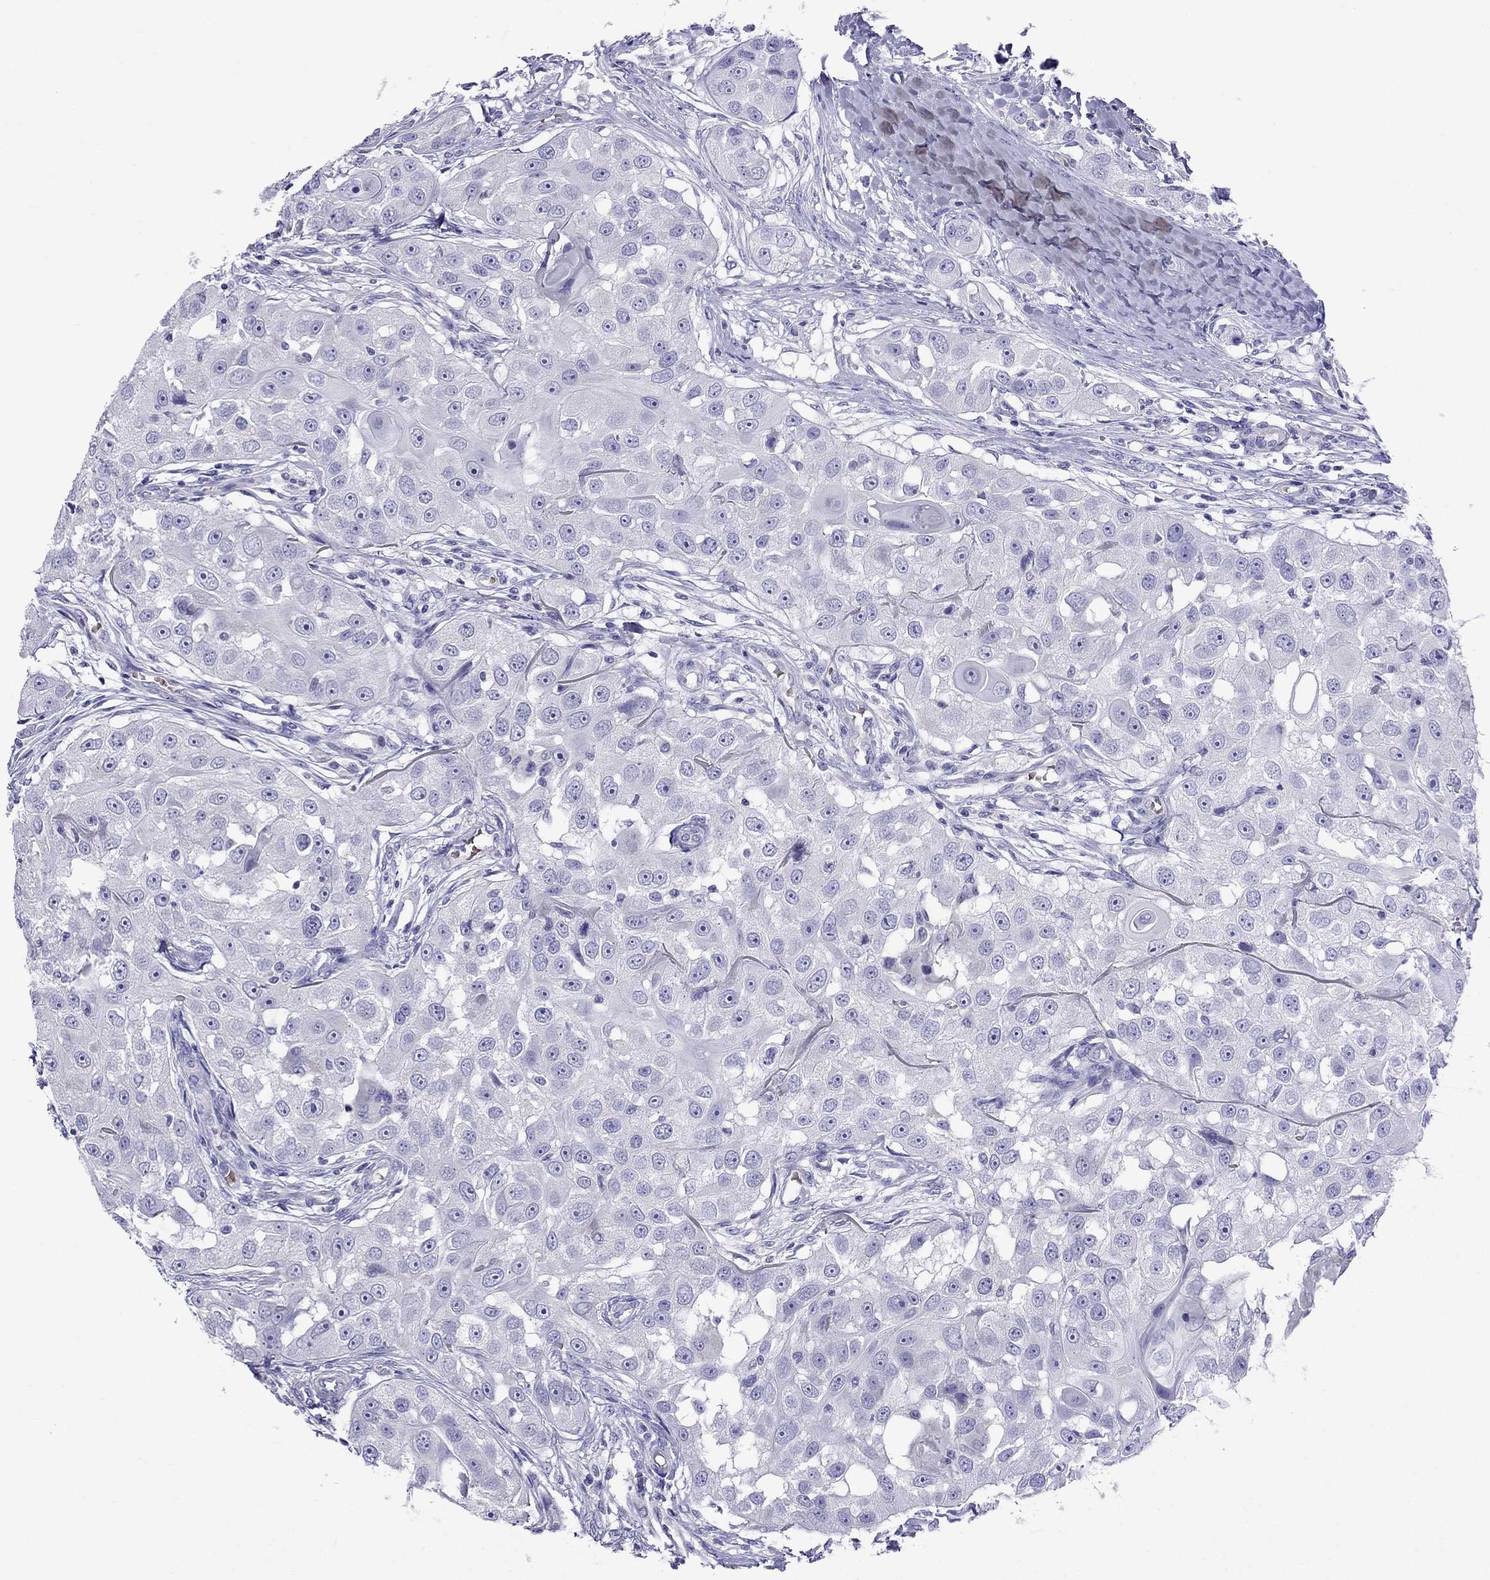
{"staining": {"intensity": "negative", "quantity": "none", "location": "none"}, "tissue": "head and neck cancer", "cell_type": "Tumor cells", "image_type": "cancer", "snomed": [{"axis": "morphology", "description": "Squamous cell carcinoma, NOS"}, {"axis": "topography", "description": "Head-Neck"}], "caption": "The IHC image has no significant positivity in tumor cells of head and neck cancer (squamous cell carcinoma) tissue.", "gene": "TDRD1", "patient": {"sex": "male", "age": 51}}